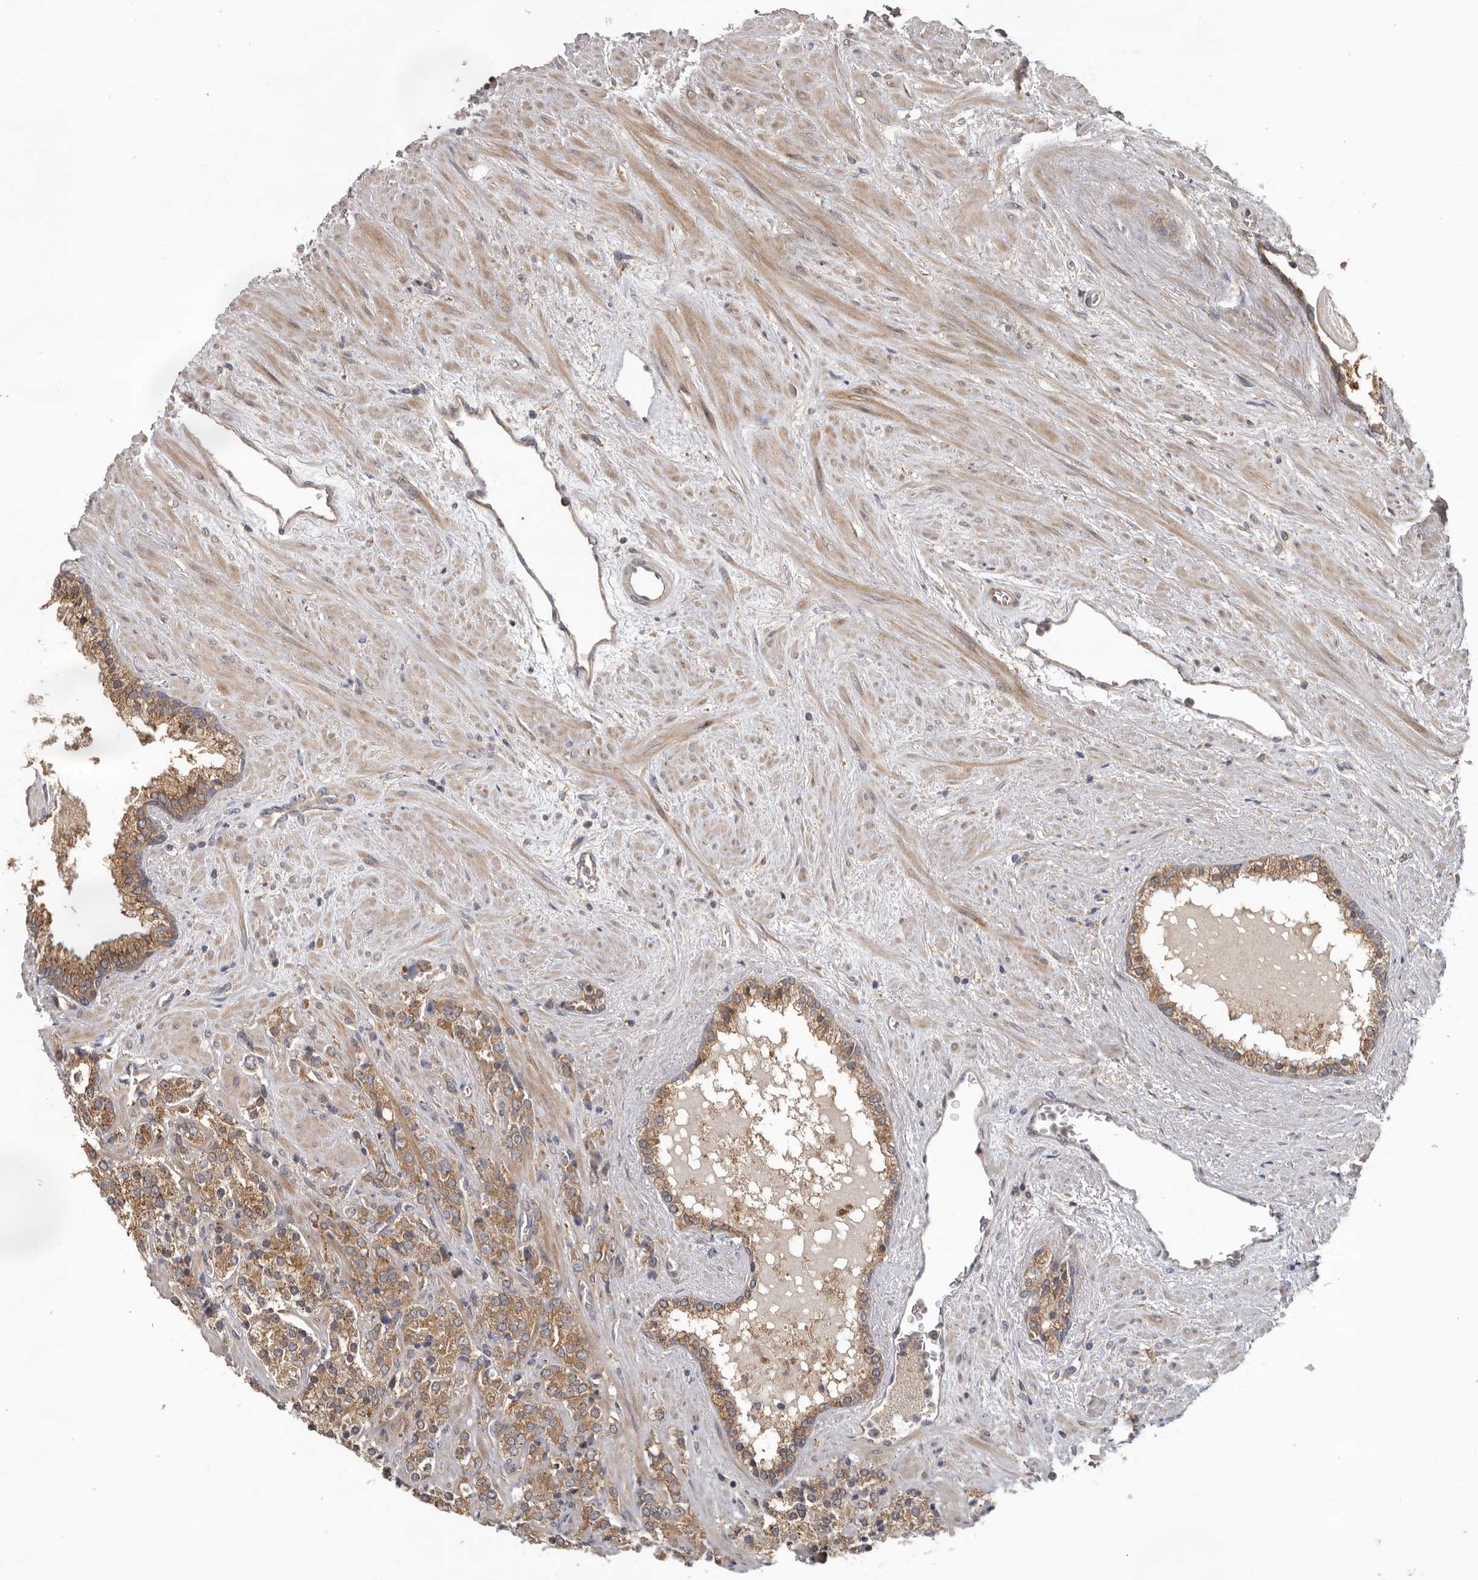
{"staining": {"intensity": "moderate", "quantity": ">75%", "location": "cytoplasmic/membranous"}, "tissue": "prostate cancer", "cell_type": "Tumor cells", "image_type": "cancer", "snomed": [{"axis": "morphology", "description": "Adenocarcinoma, High grade"}, {"axis": "topography", "description": "Prostate"}], "caption": "Brown immunohistochemical staining in human high-grade adenocarcinoma (prostate) reveals moderate cytoplasmic/membranous positivity in about >75% of tumor cells.", "gene": "HINT3", "patient": {"sex": "male", "age": 71}}